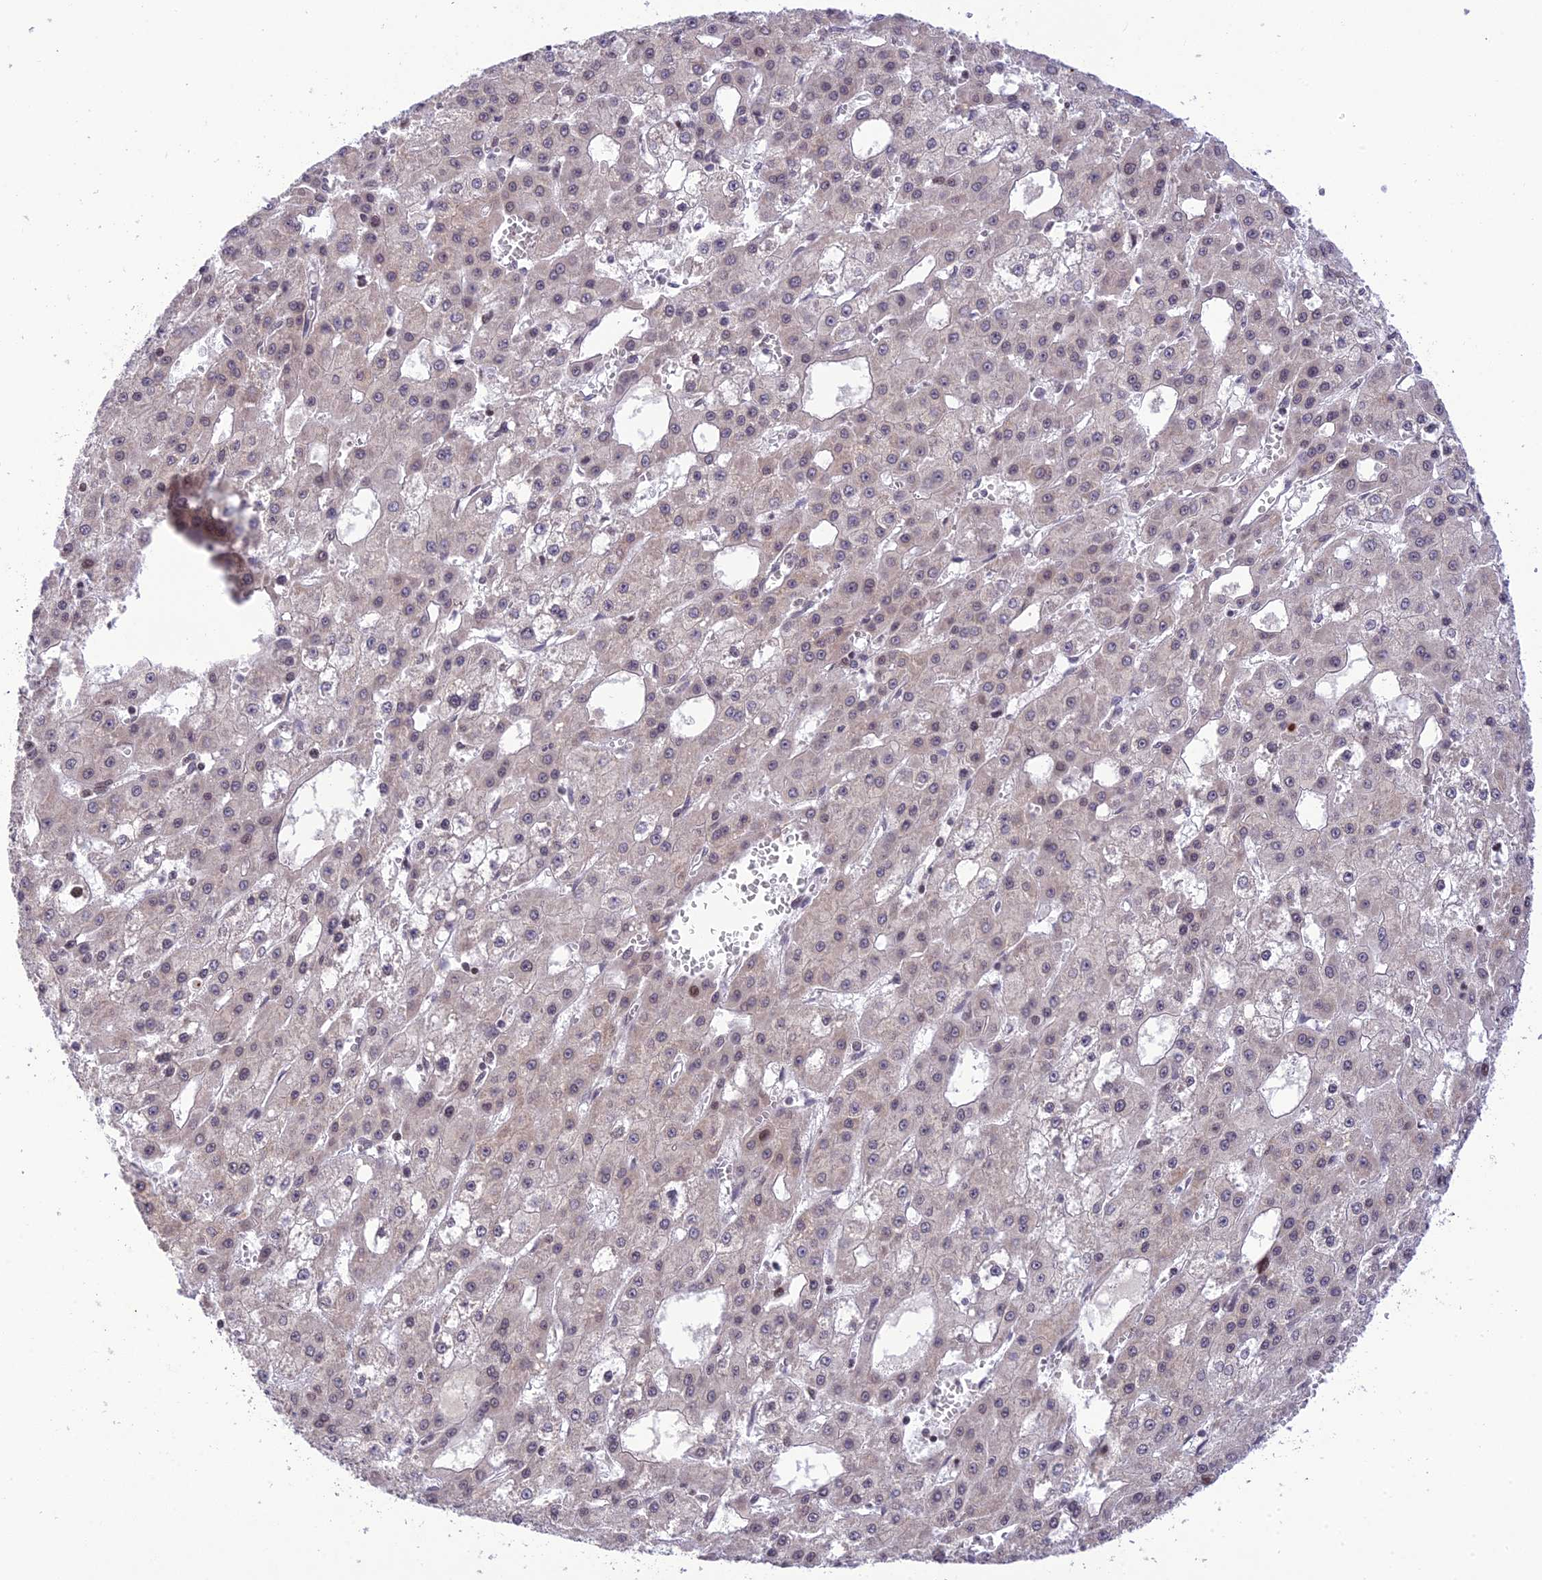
{"staining": {"intensity": "moderate", "quantity": "<25%", "location": "nuclear"}, "tissue": "liver cancer", "cell_type": "Tumor cells", "image_type": "cancer", "snomed": [{"axis": "morphology", "description": "Carcinoma, Hepatocellular, NOS"}, {"axis": "topography", "description": "Liver"}], "caption": "Moderate nuclear protein positivity is identified in about <25% of tumor cells in liver cancer.", "gene": "TEKT1", "patient": {"sex": "male", "age": 47}}